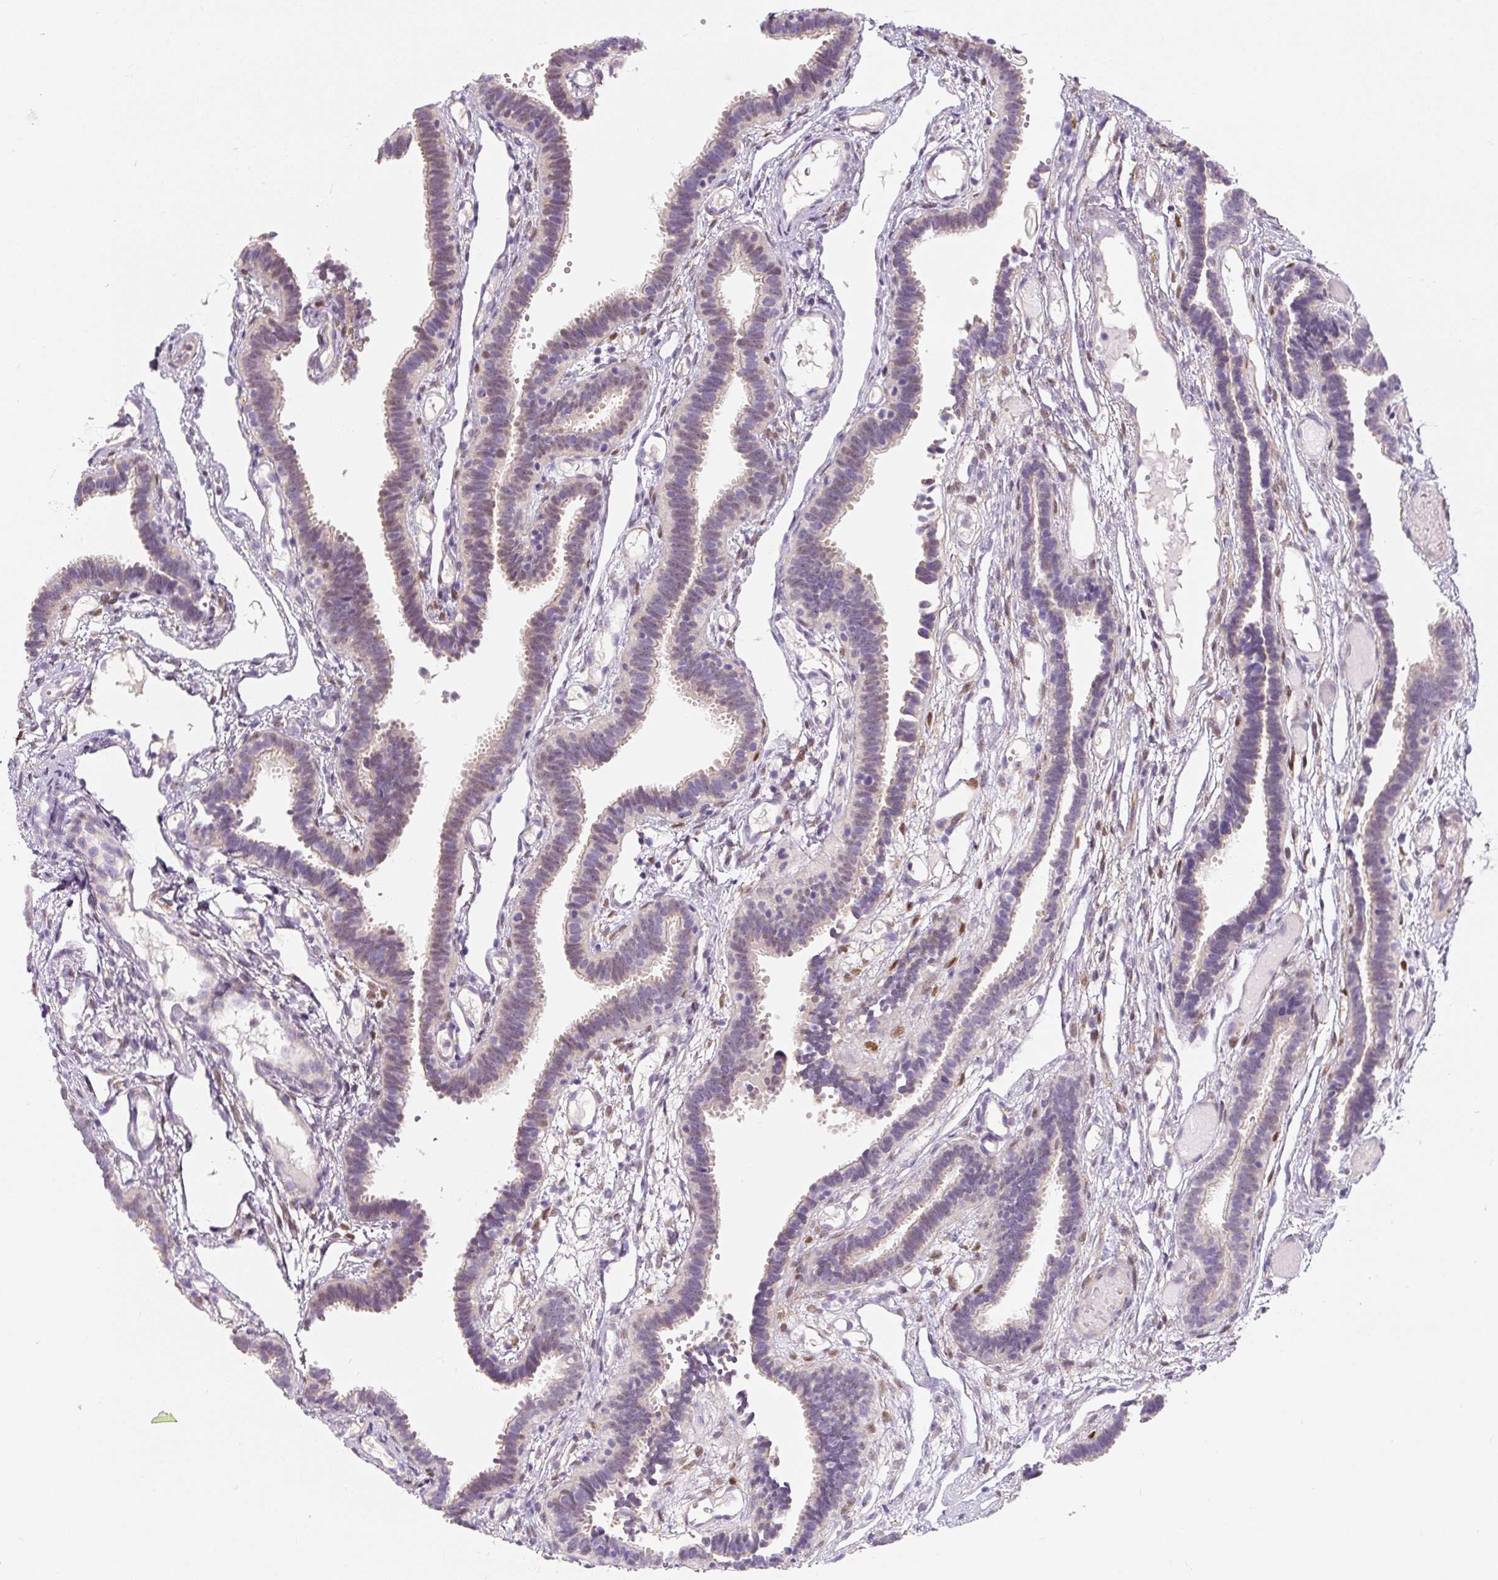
{"staining": {"intensity": "weak", "quantity": "25%-75%", "location": "cytoplasmic/membranous,nuclear"}, "tissue": "fallopian tube", "cell_type": "Glandular cells", "image_type": "normal", "snomed": [{"axis": "morphology", "description": "Normal tissue, NOS"}, {"axis": "topography", "description": "Fallopian tube"}], "caption": "Immunohistochemical staining of unremarkable fallopian tube demonstrates low levels of weak cytoplasmic/membranous,nuclear positivity in approximately 25%-75% of glandular cells.", "gene": "PWWP3B", "patient": {"sex": "female", "age": 37}}